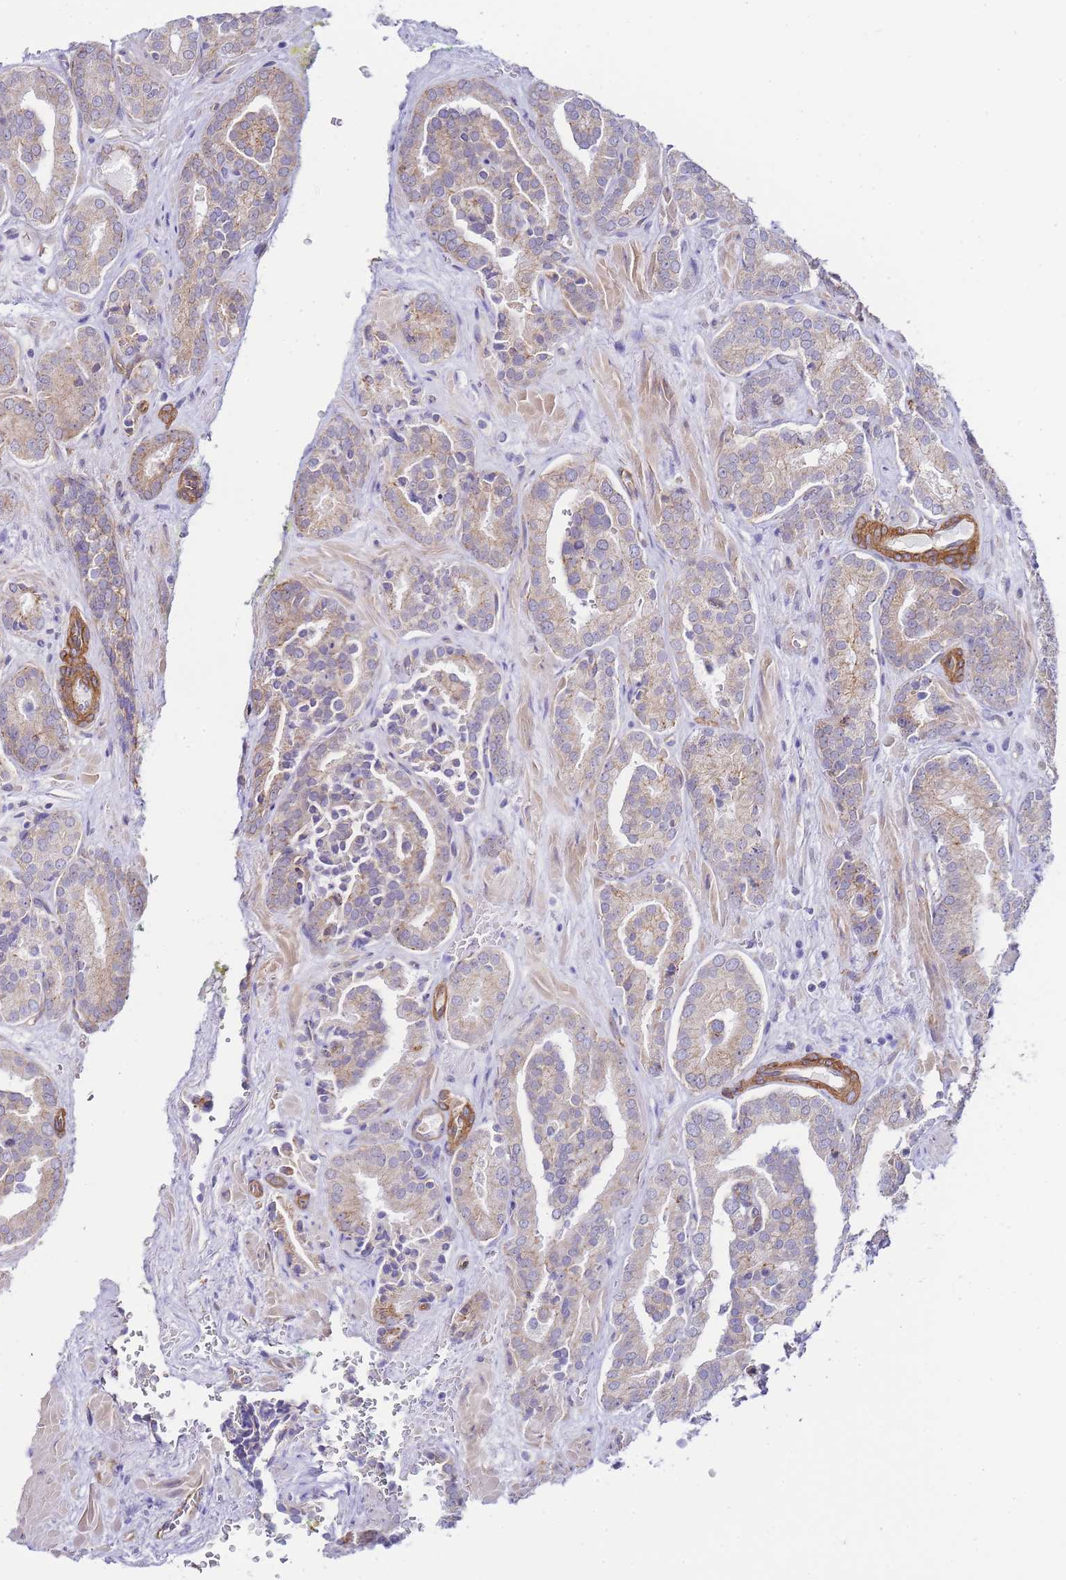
{"staining": {"intensity": "weak", "quantity": ">75%", "location": "cytoplasmic/membranous"}, "tissue": "prostate cancer", "cell_type": "Tumor cells", "image_type": "cancer", "snomed": [{"axis": "morphology", "description": "Adenocarcinoma, High grade"}, {"axis": "topography", "description": "Prostate"}], "caption": "Protein expression analysis of human prostate cancer reveals weak cytoplasmic/membranous expression in about >75% of tumor cells.", "gene": "PDCD7", "patient": {"sex": "male", "age": 66}}